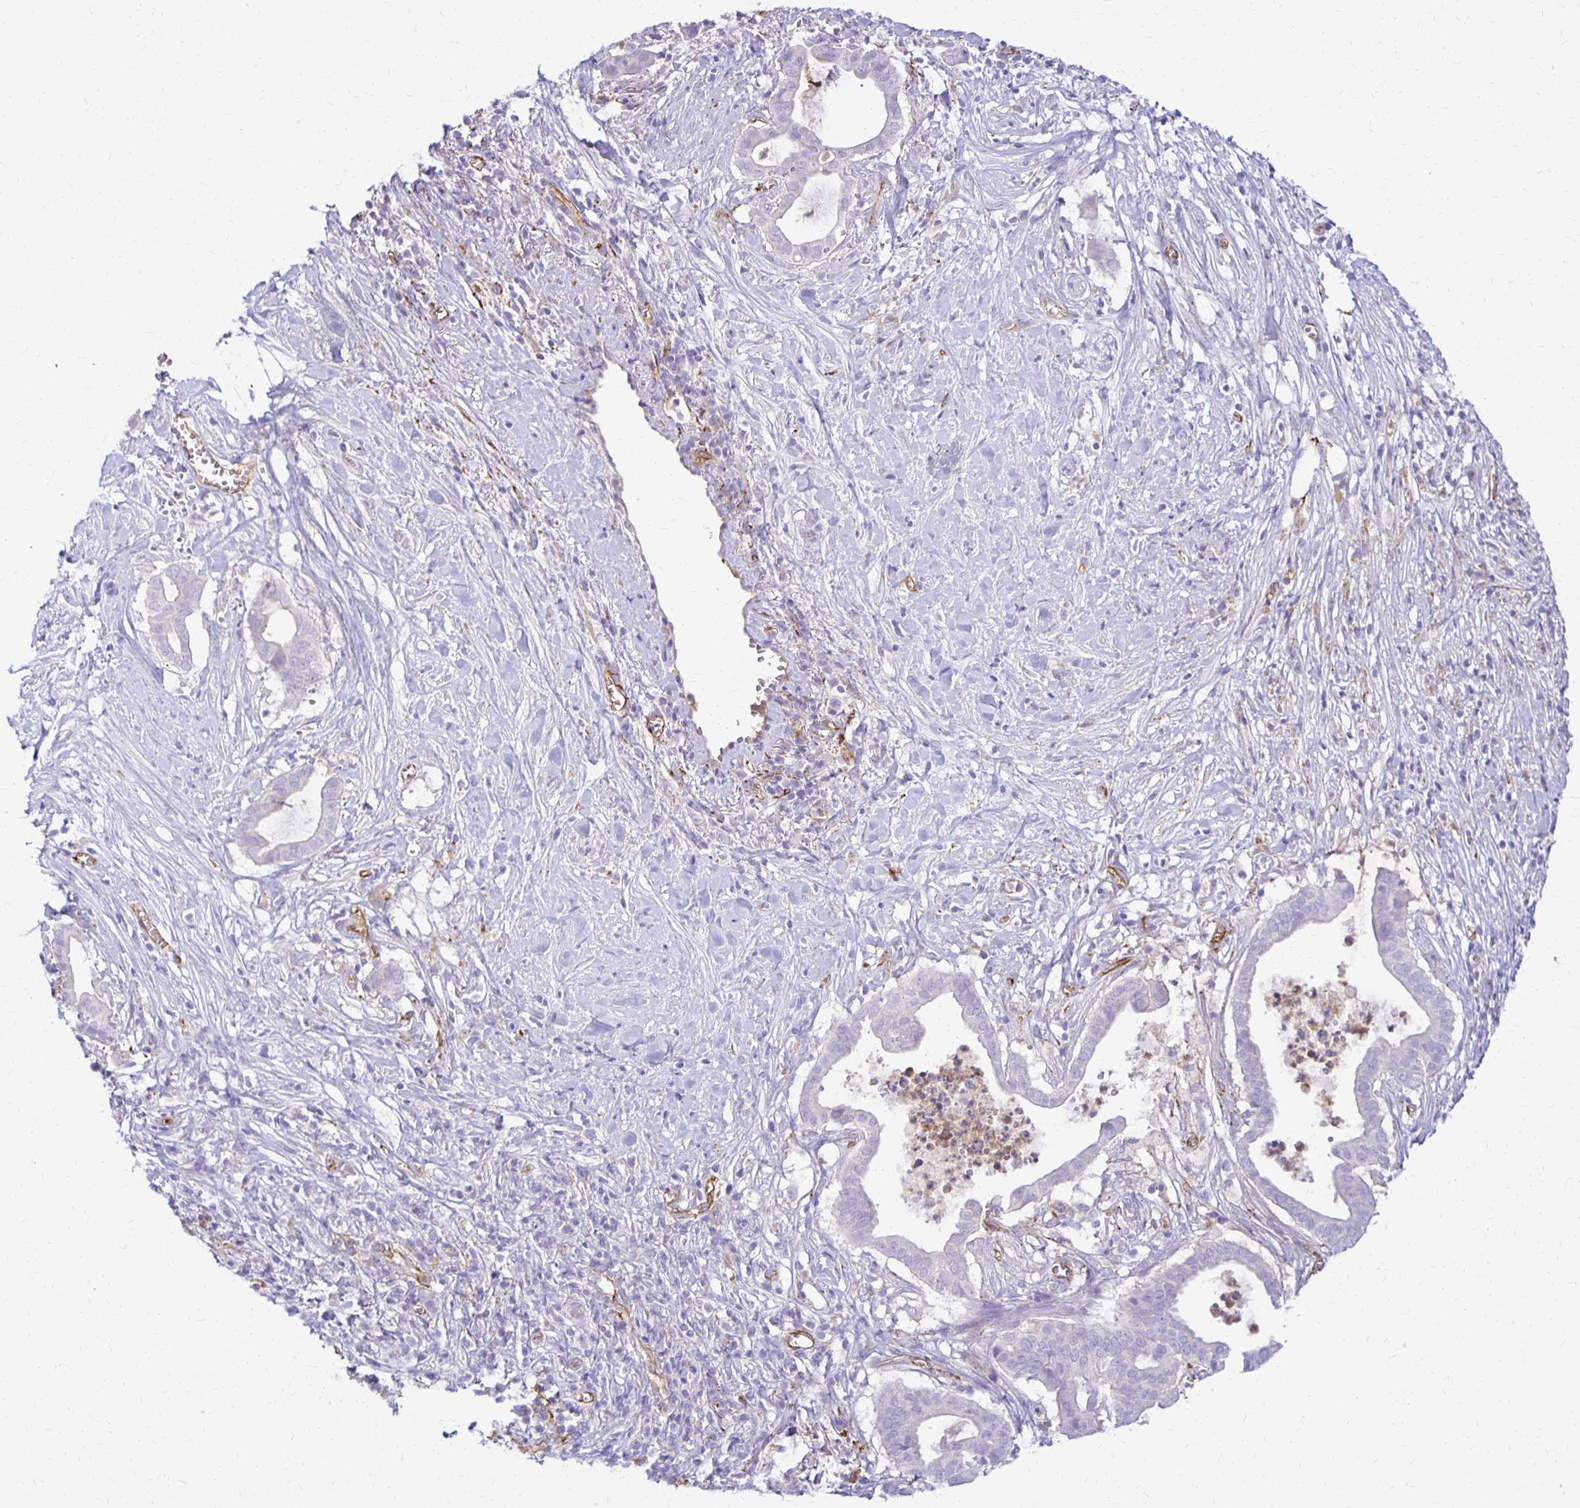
{"staining": {"intensity": "negative", "quantity": "none", "location": "none"}, "tissue": "pancreatic cancer", "cell_type": "Tumor cells", "image_type": "cancer", "snomed": [{"axis": "morphology", "description": "Adenocarcinoma, NOS"}, {"axis": "topography", "description": "Pancreas"}], "caption": "DAB immunohistochemical staining of pancreatic cancer (adenocarcinoma) shows no significant expression in tumor cells.", "gene": "TTYH1", "patient": {"sex": "male", "age": 61}}